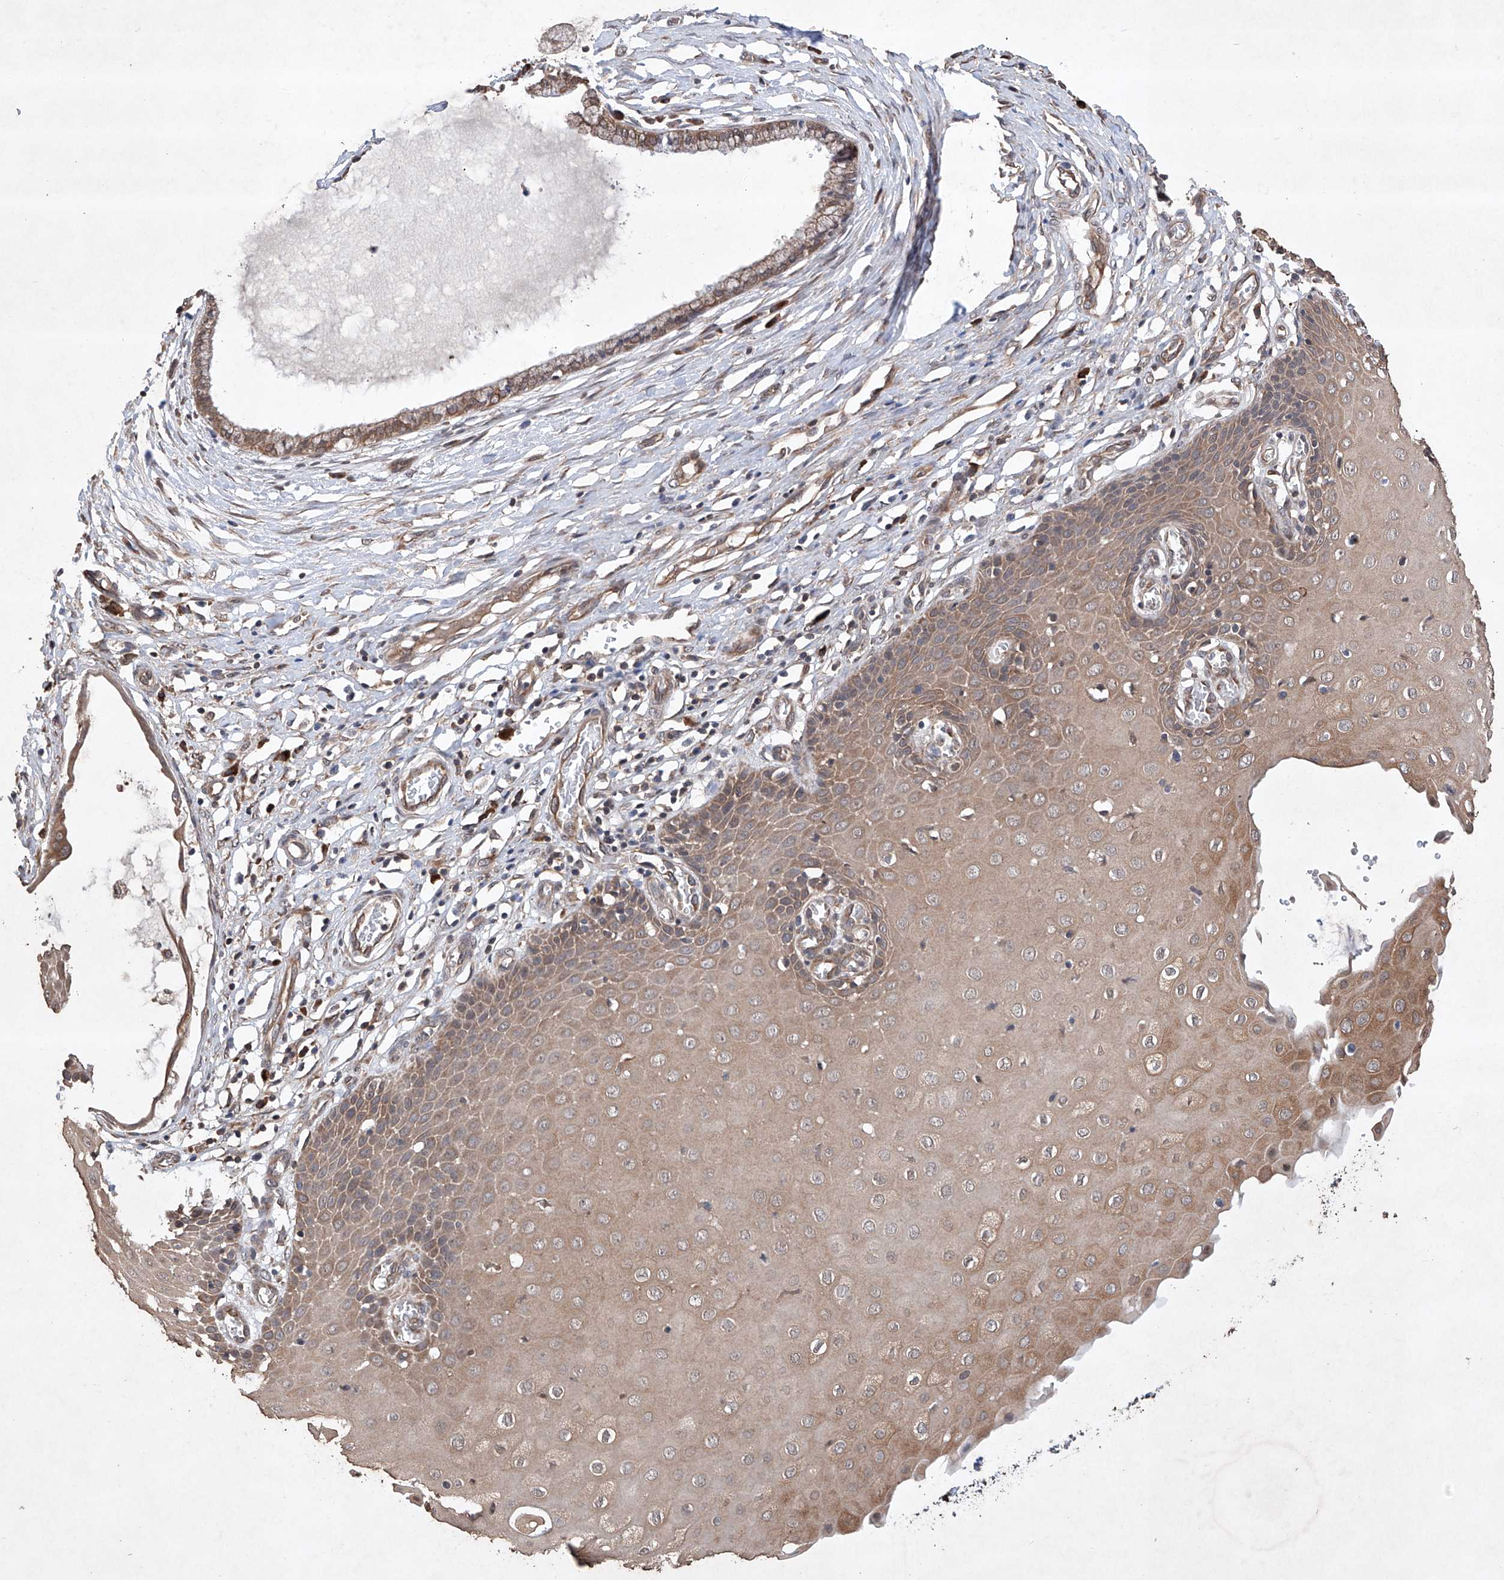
{"staining": {"intensity": "weak", "quantity": "25%-75%", "location": "cytoplasmic/membranous"}, "tissue": "cervix", "cell_type": "Glandular cells", "image_type": "normal", "snomed": [{"axis": "morphology", "description": "Normal tissue, NOS"}, {"axis": "topography", "description": "Cervix"}], "caption": "Approximately 25%-75% of glandular cells in normal human cervix demonstrate weak cytoplasmic/membranous protein staining as visualized by brown immunohistochemical staining.", "gene": "LURAP1", "patient": {"sex": "female", "age": 55}}